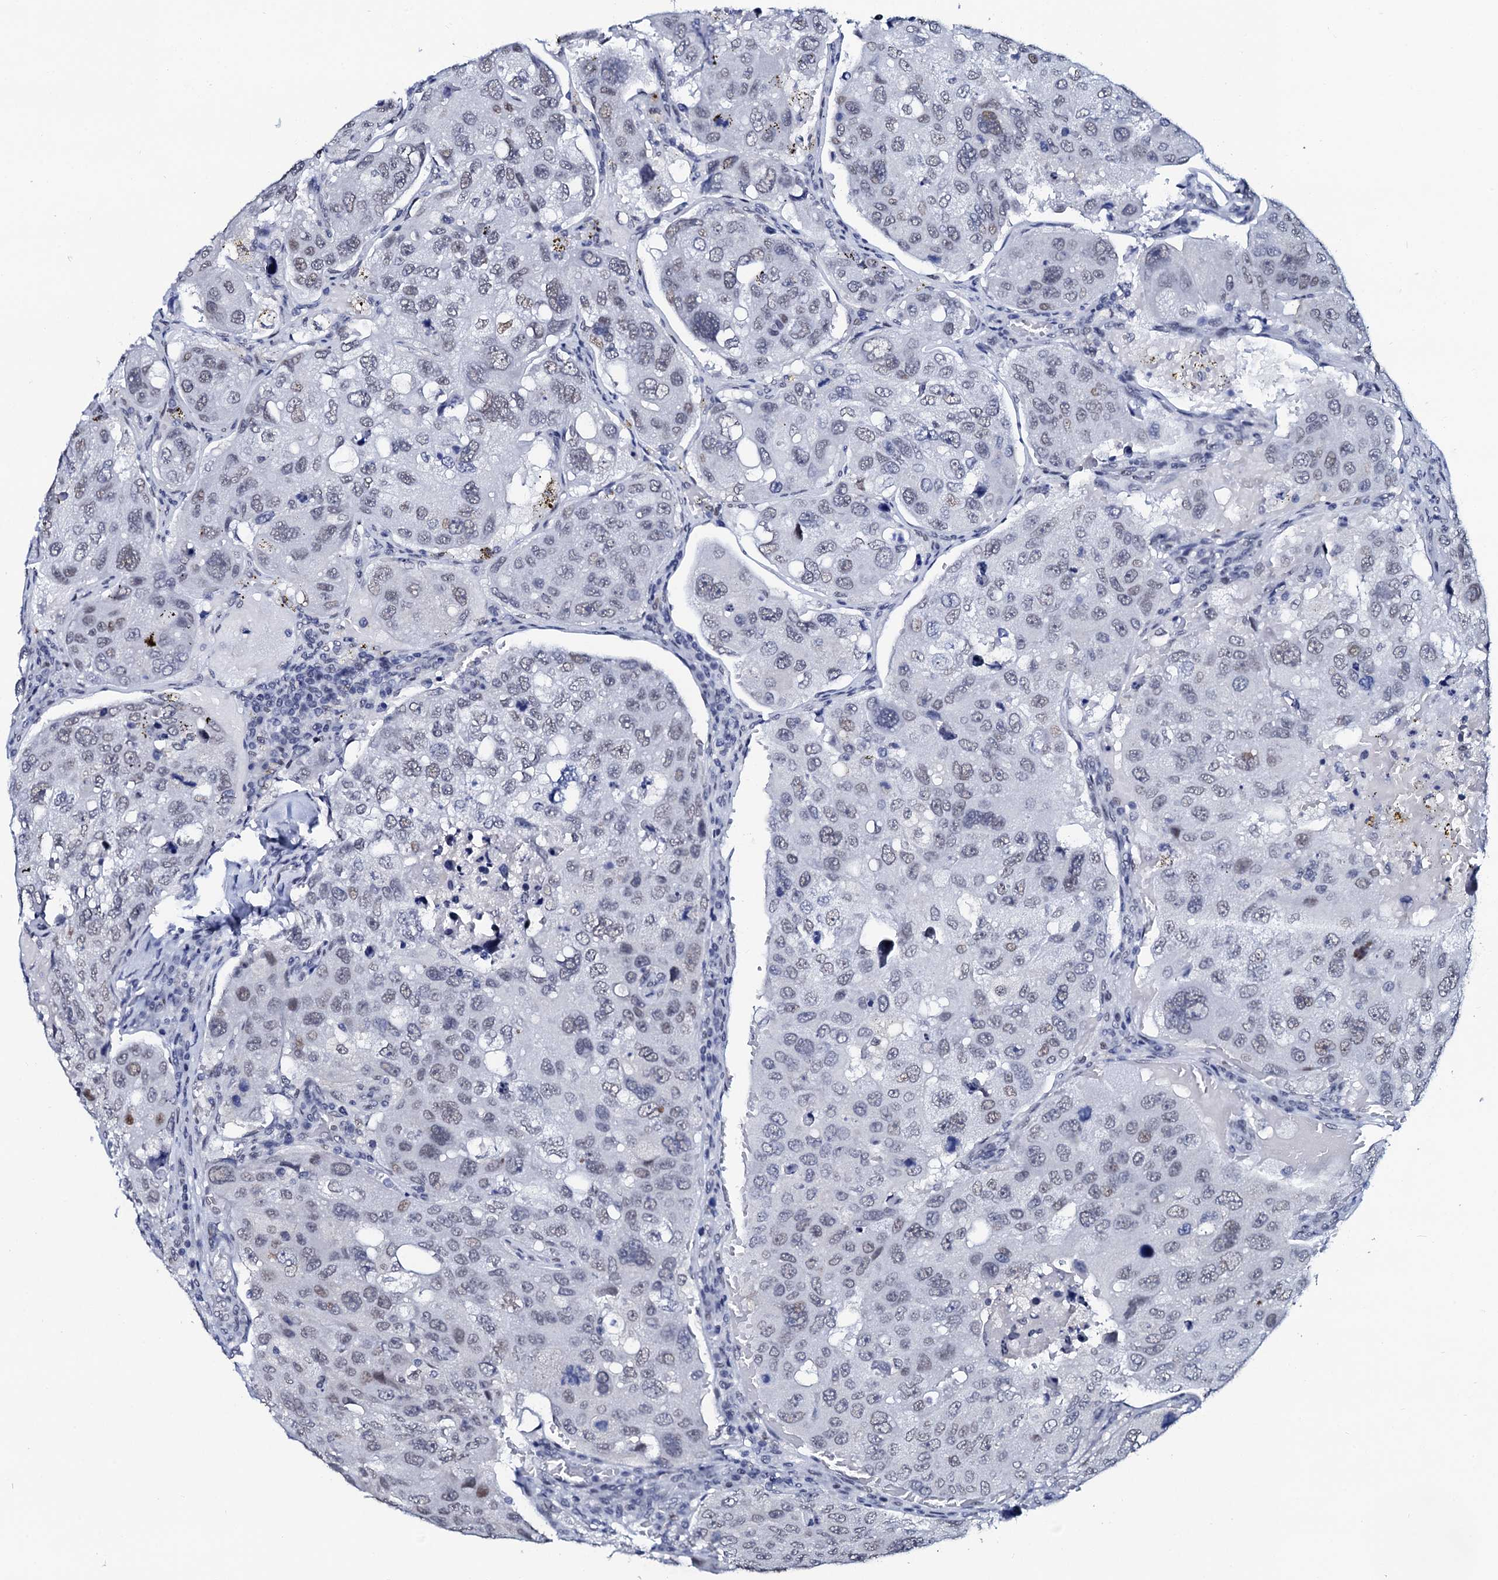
{"staining": {"intensity": "negative", "quantity": "none", "location": "none"}, "tissue": "urothelial cancer", "cell_type": "Tumor cells", "image_type": "cancer", "snomed": [{"axis": "morphology", "description": "Urothelial carcinoma, High grade"}, {"axis": "topography", "description": "Lymph node"}, {"axis": "topography", "description": "Urinary bladder"}], "caption": "Urothelial cancer was stained to show a protein in brown. There is no significant positivity in tumor cells.", "gene": "SPATA19", "patient": {"sex": "male", "age": 51}}